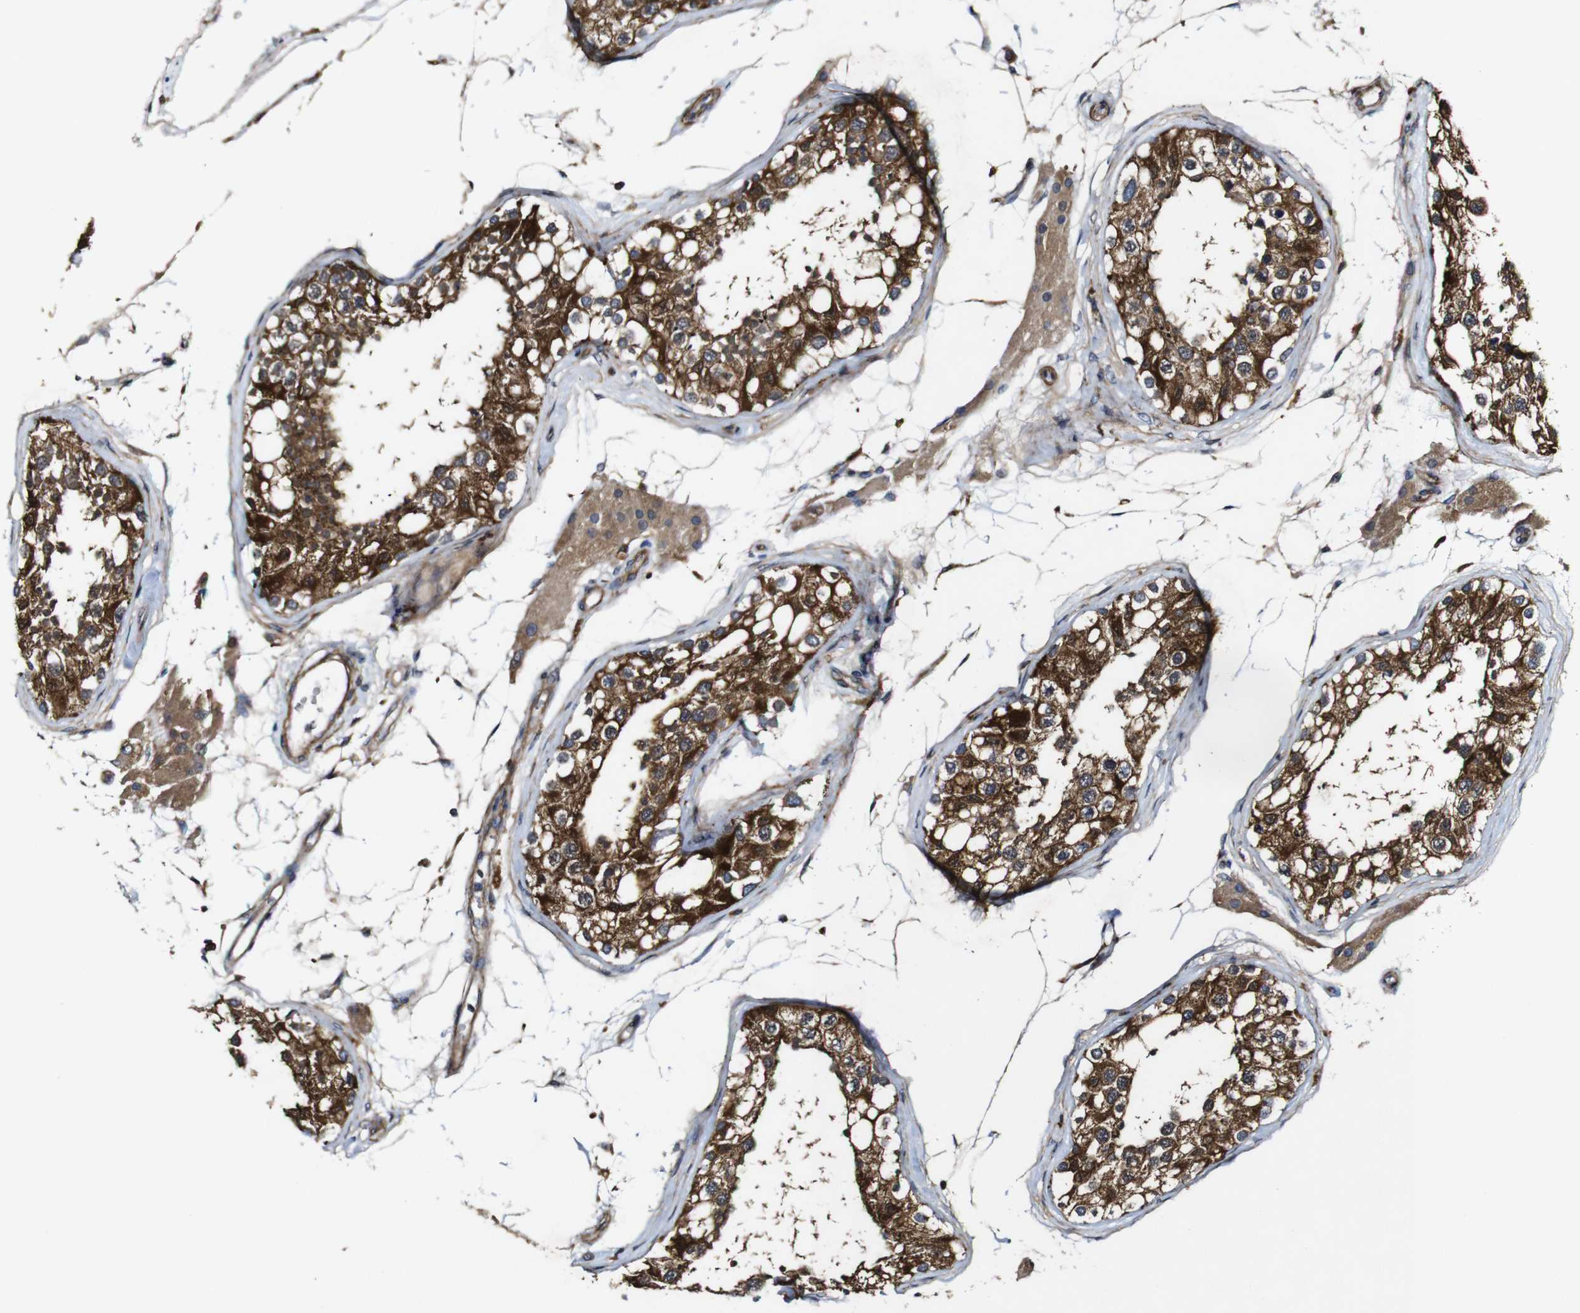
{"staining": {"intensity": "strong", "quantity": ">75%", "location": "cytoplasmic/membranous"}, "tissue": "testis", "cell_type": "Cells in seminiferous ducts", "image_type": "normal", "snomed": [{"axis": "morphology", "description": "Normal tissue, NOS"}, {"axis": "topography", "description": "Testis"}], "caption": "Normal testis was stained to show a protein in brown. There is high levels of strong cytoplasmic/membranous expression in about >75% of cells in seminiferous ducts.", "gene": "GSDME", "patient": {"sex": "male", "age": 68}}